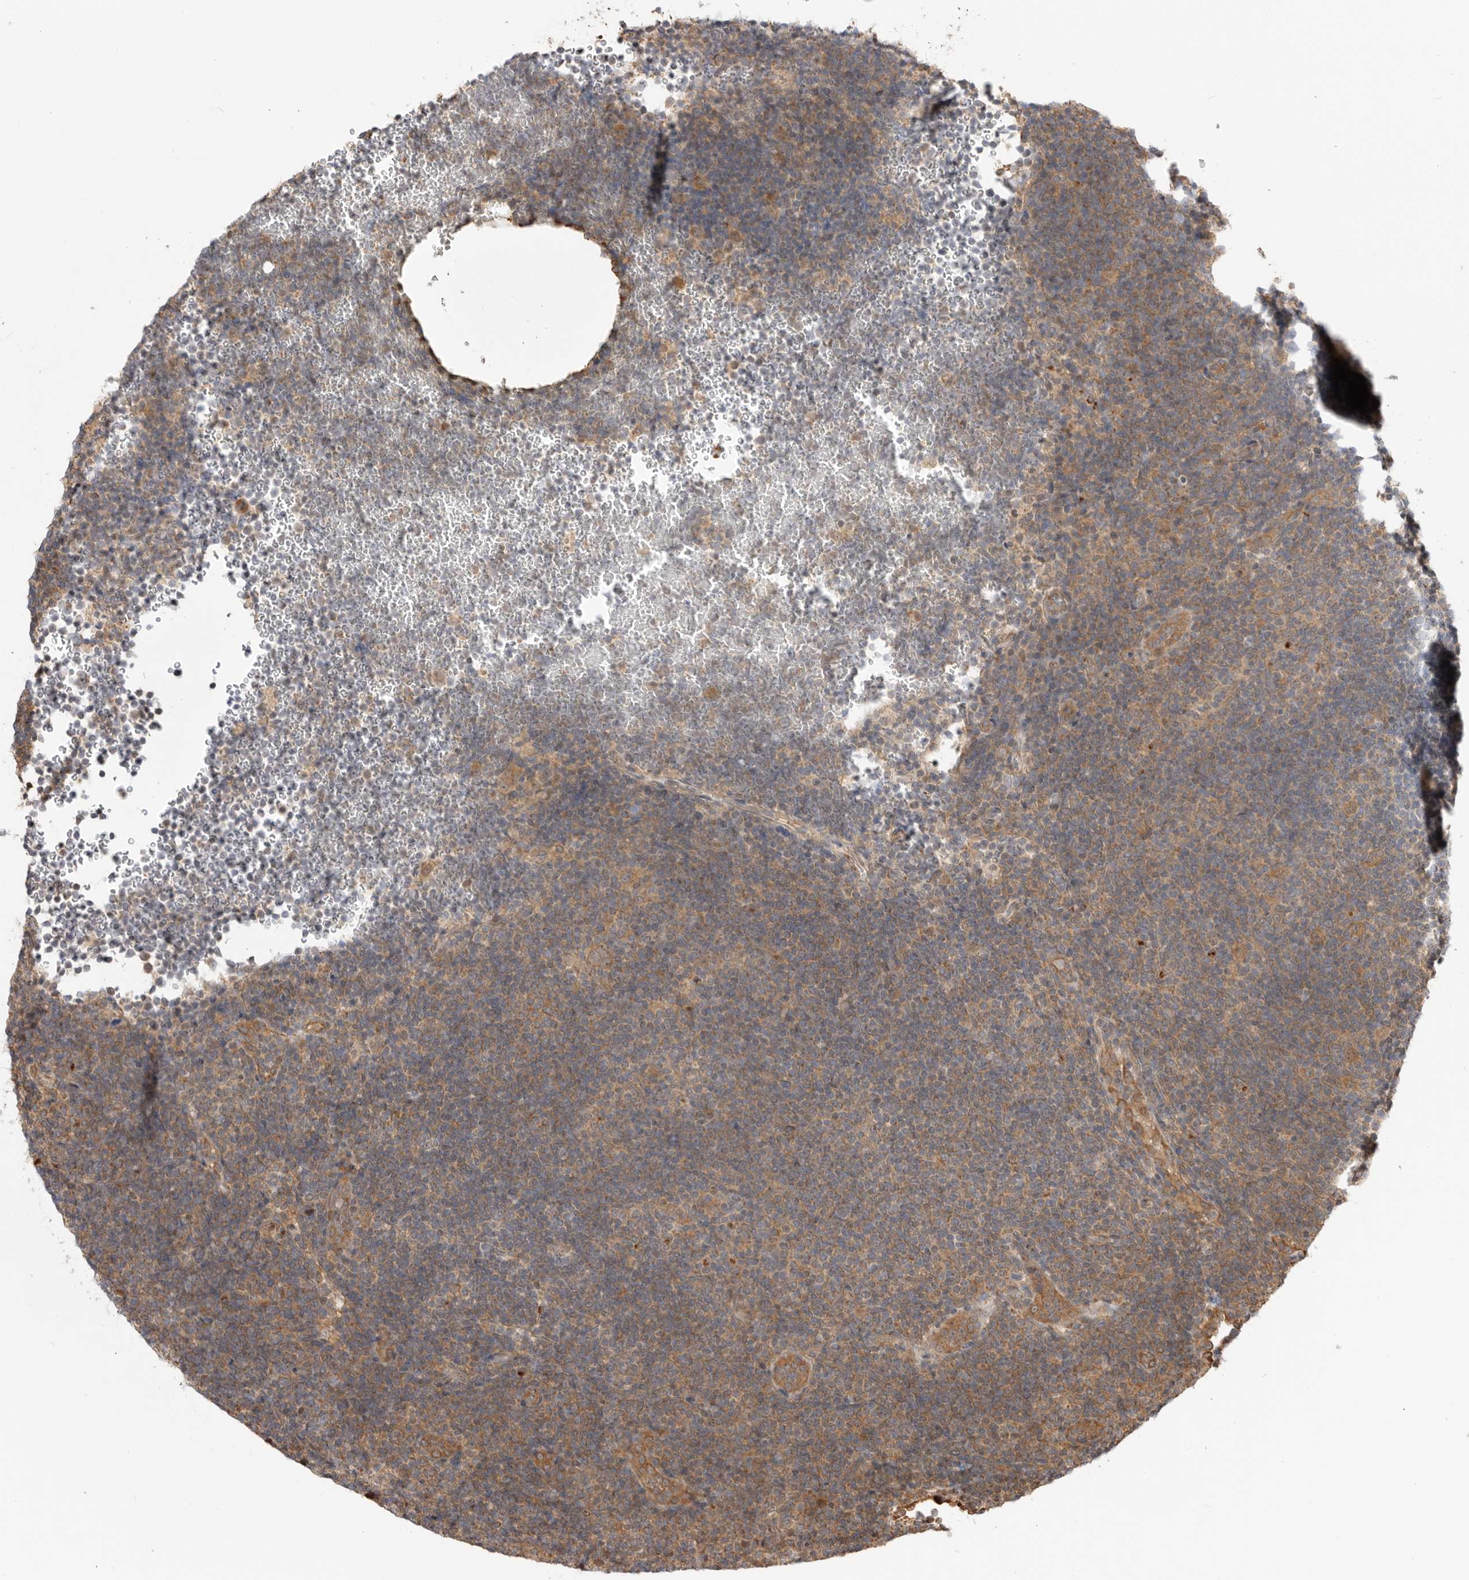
{"staining": {"intensity": "moderate", "quantity": ">75%", "location": "cytoplasmic/membranous"}, "tissue": "lymphoma", "cell_type": "Tumor cells", "image_type": "cancer", "snomed": [{"axis": "morphology", "description": "Hodgkin's disease, NOS"}, {"axis": "topography", "description": "Lymph node"}], "caption": "An IHC micrograph of neoplastic tissue is shown. Protein staining in brown highlights moderate cytoplasmic/membranous positivity in Hodgkin's disease within tumor cells. (Brightfield microscopy of DAB IHC at high magnification).", "gene": "DPH7", "patient": {"sex": "female", "age": 57}}